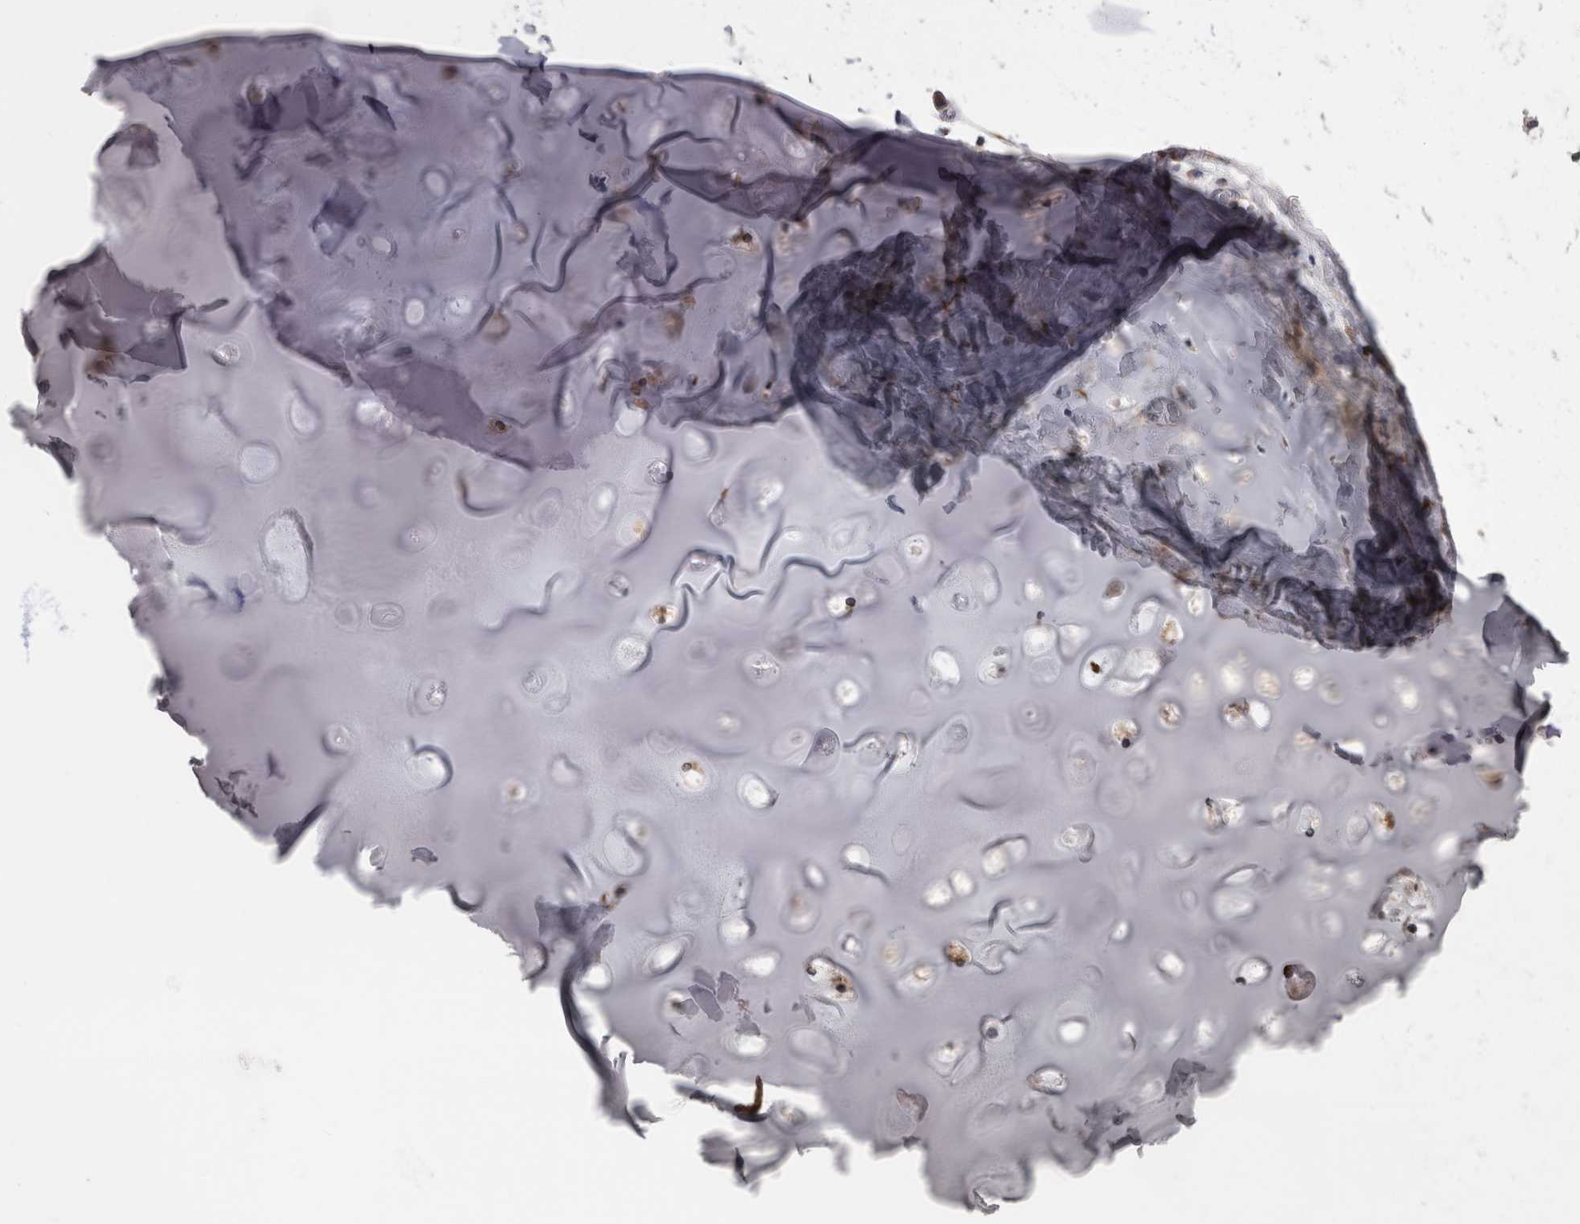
{"staining": {"intensity": "weak", "quantity": ">75%", "location": "cytoplasmic/membranous,nuclear"}, "tissue": "adipose tissue", "cell_type": "Adipocytes", "image_type": "normal", "snomed": [{"axis": "morphology", "description": "Normal tissue, NOS"}, {"axis": "topography", "description": "Cartilage tissue"}], "caption": "High-power microscopy captured an IHC histopathology image of normal adipose tissue, revealing weak cytoplasmic/membranous,nuclear staining in approximately >75% of adipocytes. The staining was performed using DAB (3,3'-diaminobenzidine), with brown indicating positive protein expression. Nuclei are stained blue with hematoxylin.", "gene": "CHIC1", "patient": {"sex": "female", "age": 63}}